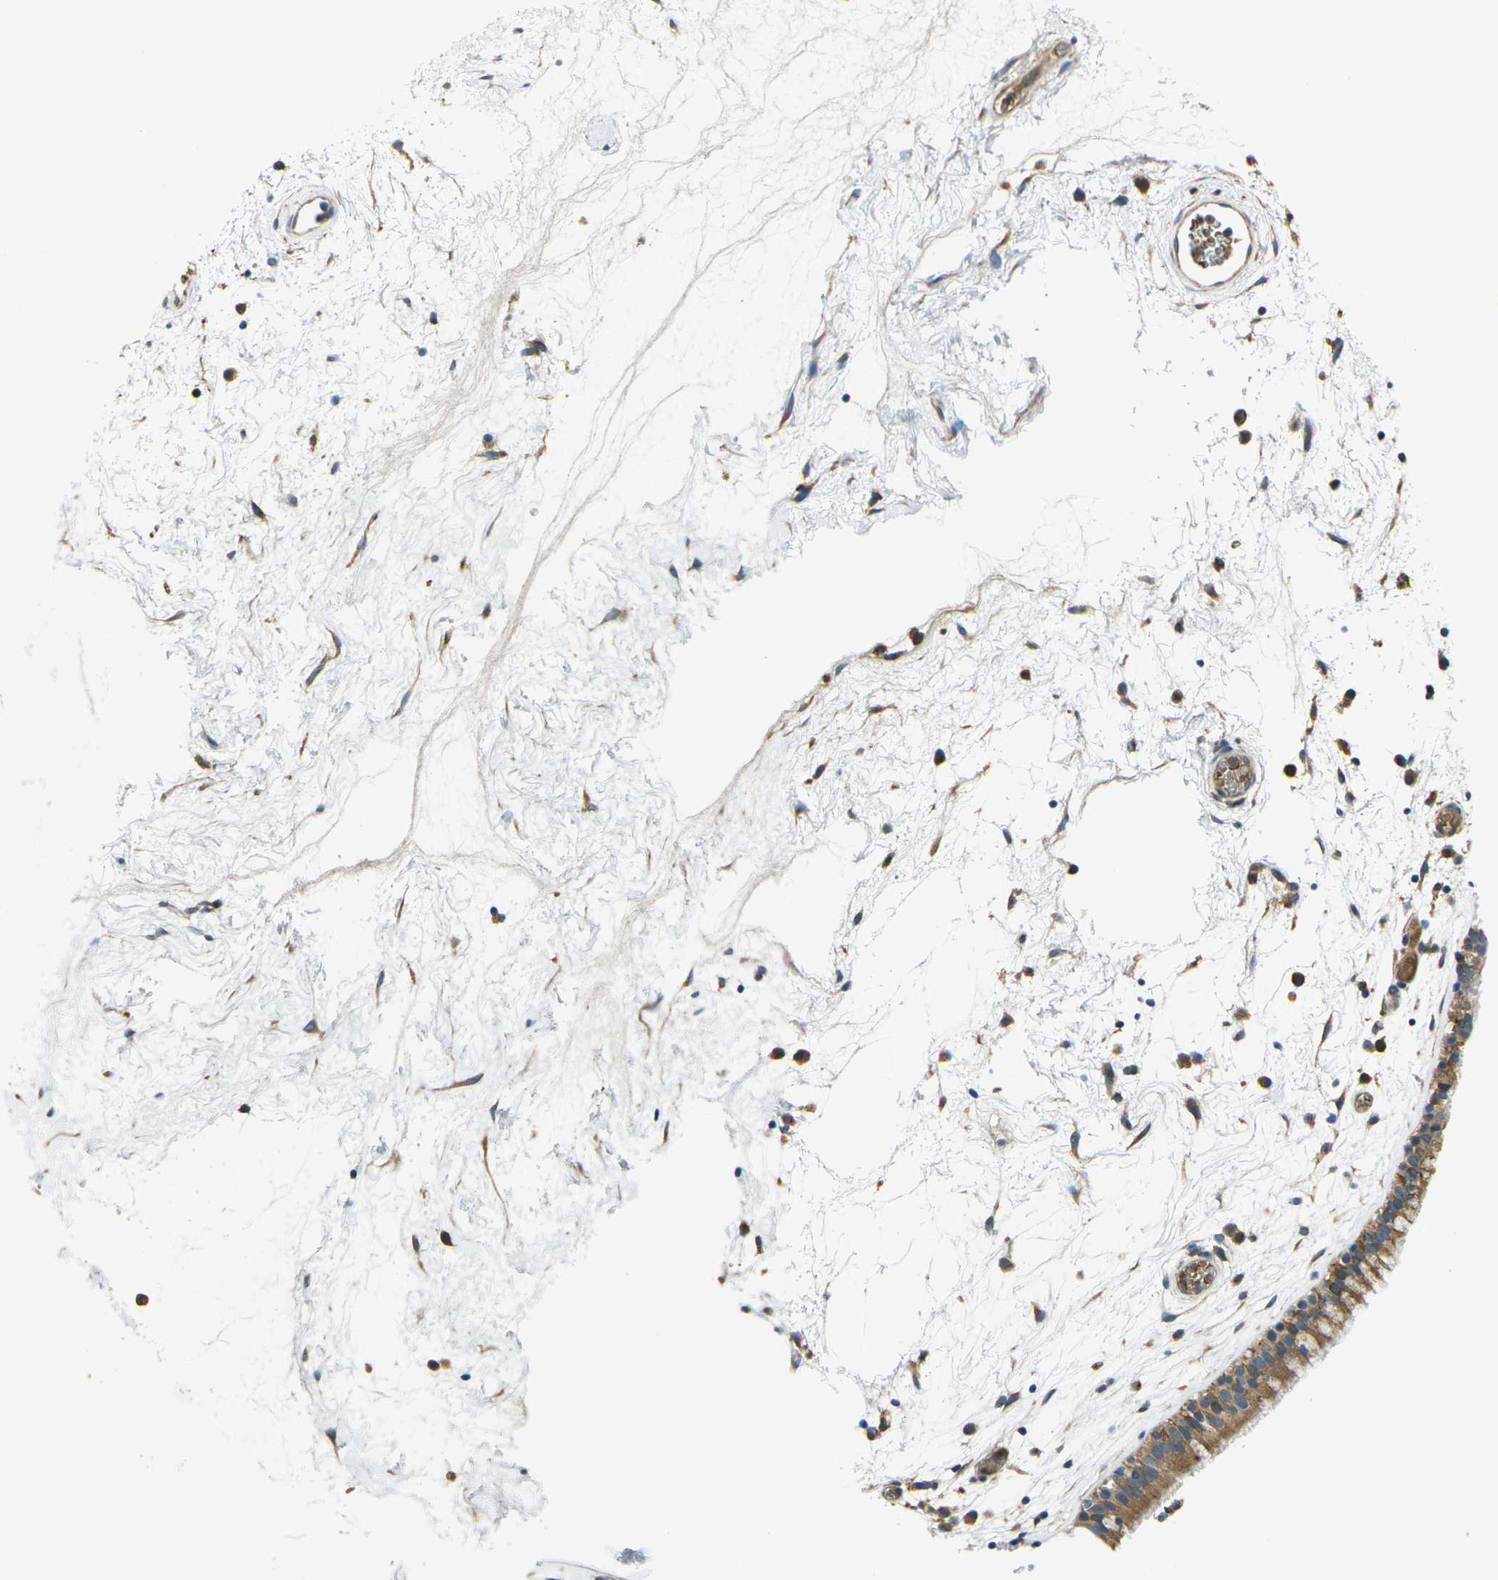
{"staining": {"intensity": "moderate", "quantity": ">75%", "location": "cytoplasmic/membranous"}, "tissue": "nasopharynx", "cell_type": "Respiratory epithelial cells", "image_type": "normal", "snomed": [{"axis": "morphology", "description": "Normal tissue, NOS"}, {"axis": "morphology", "description": "Inflammation, NOS"}, {"axis": "topography", "description": "Nasopharynx"}], "caption": "Human nasopharynx stained with a protein marker demonstrates moderate staining in respiratory epithelial cells.", "gene": "FZD1", "patient": {"sex": "male", "age": 48}}